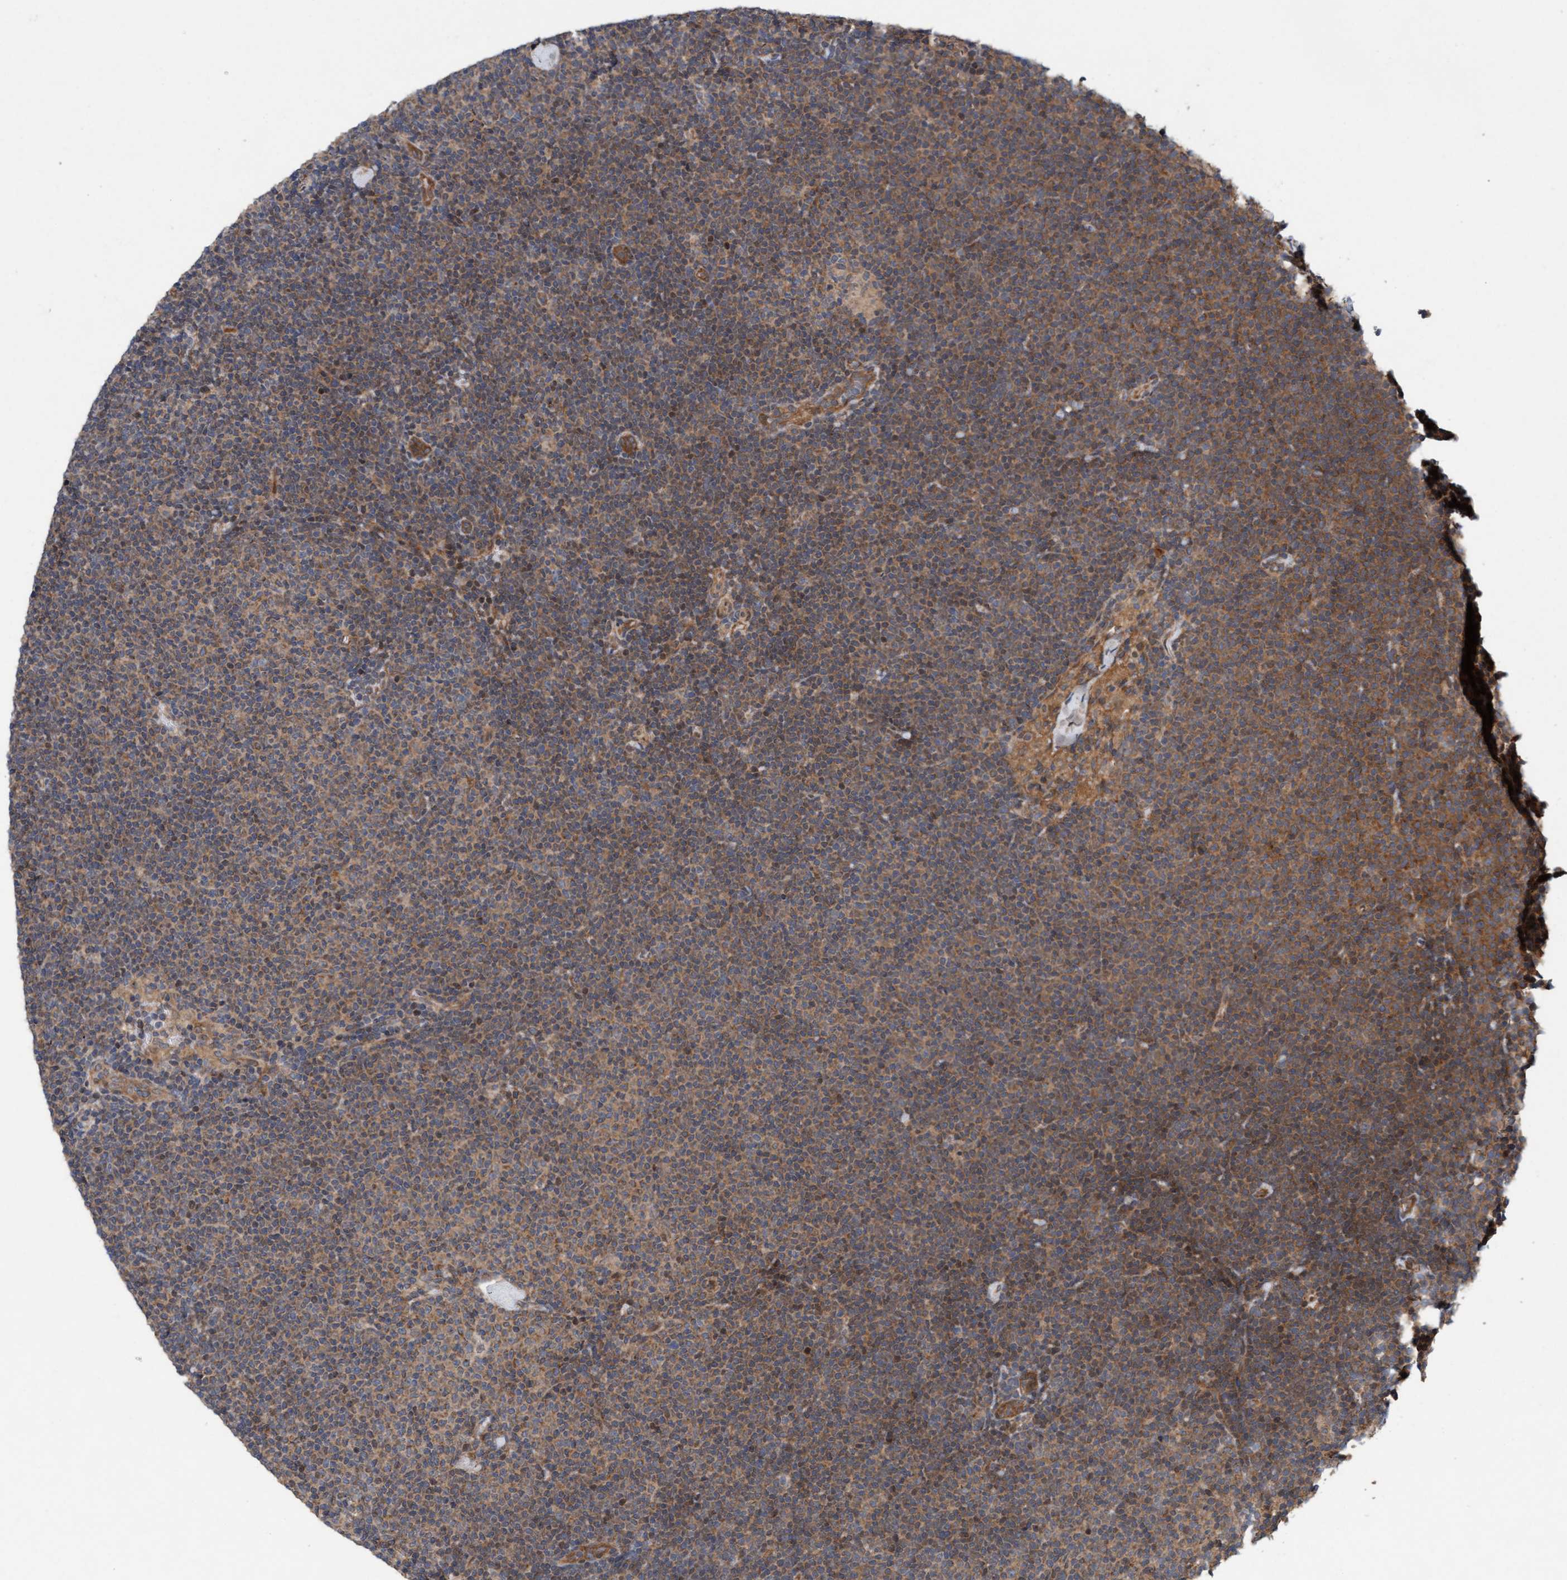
{"staining": {"intensity": "weak", "quantity": ">75%", "location": "cytoplasmic/membranous"}, "tissue": "lymphoma", "cell_type": "Tumor cells", "image_type": "cancer", "snomed": [{"axis": "morphology", "description": "Malignant lymphoma, non-Hodgkin's type, Low grade"}, {"axis": "topography", "description": "Lymph node"}], "caption": "A brown stain shows weak cytoplasmic/membranous staining of a protein in human malignant lymphoma, non-Hodgkin's type (low-grade) tumor cells. (Stains: DAB in brown, nuclei in blue, Microscopy: brightfield microscopy at high magnification).", "gene": "MLXIP", "patient": {"sex": "female", "age": 53}}